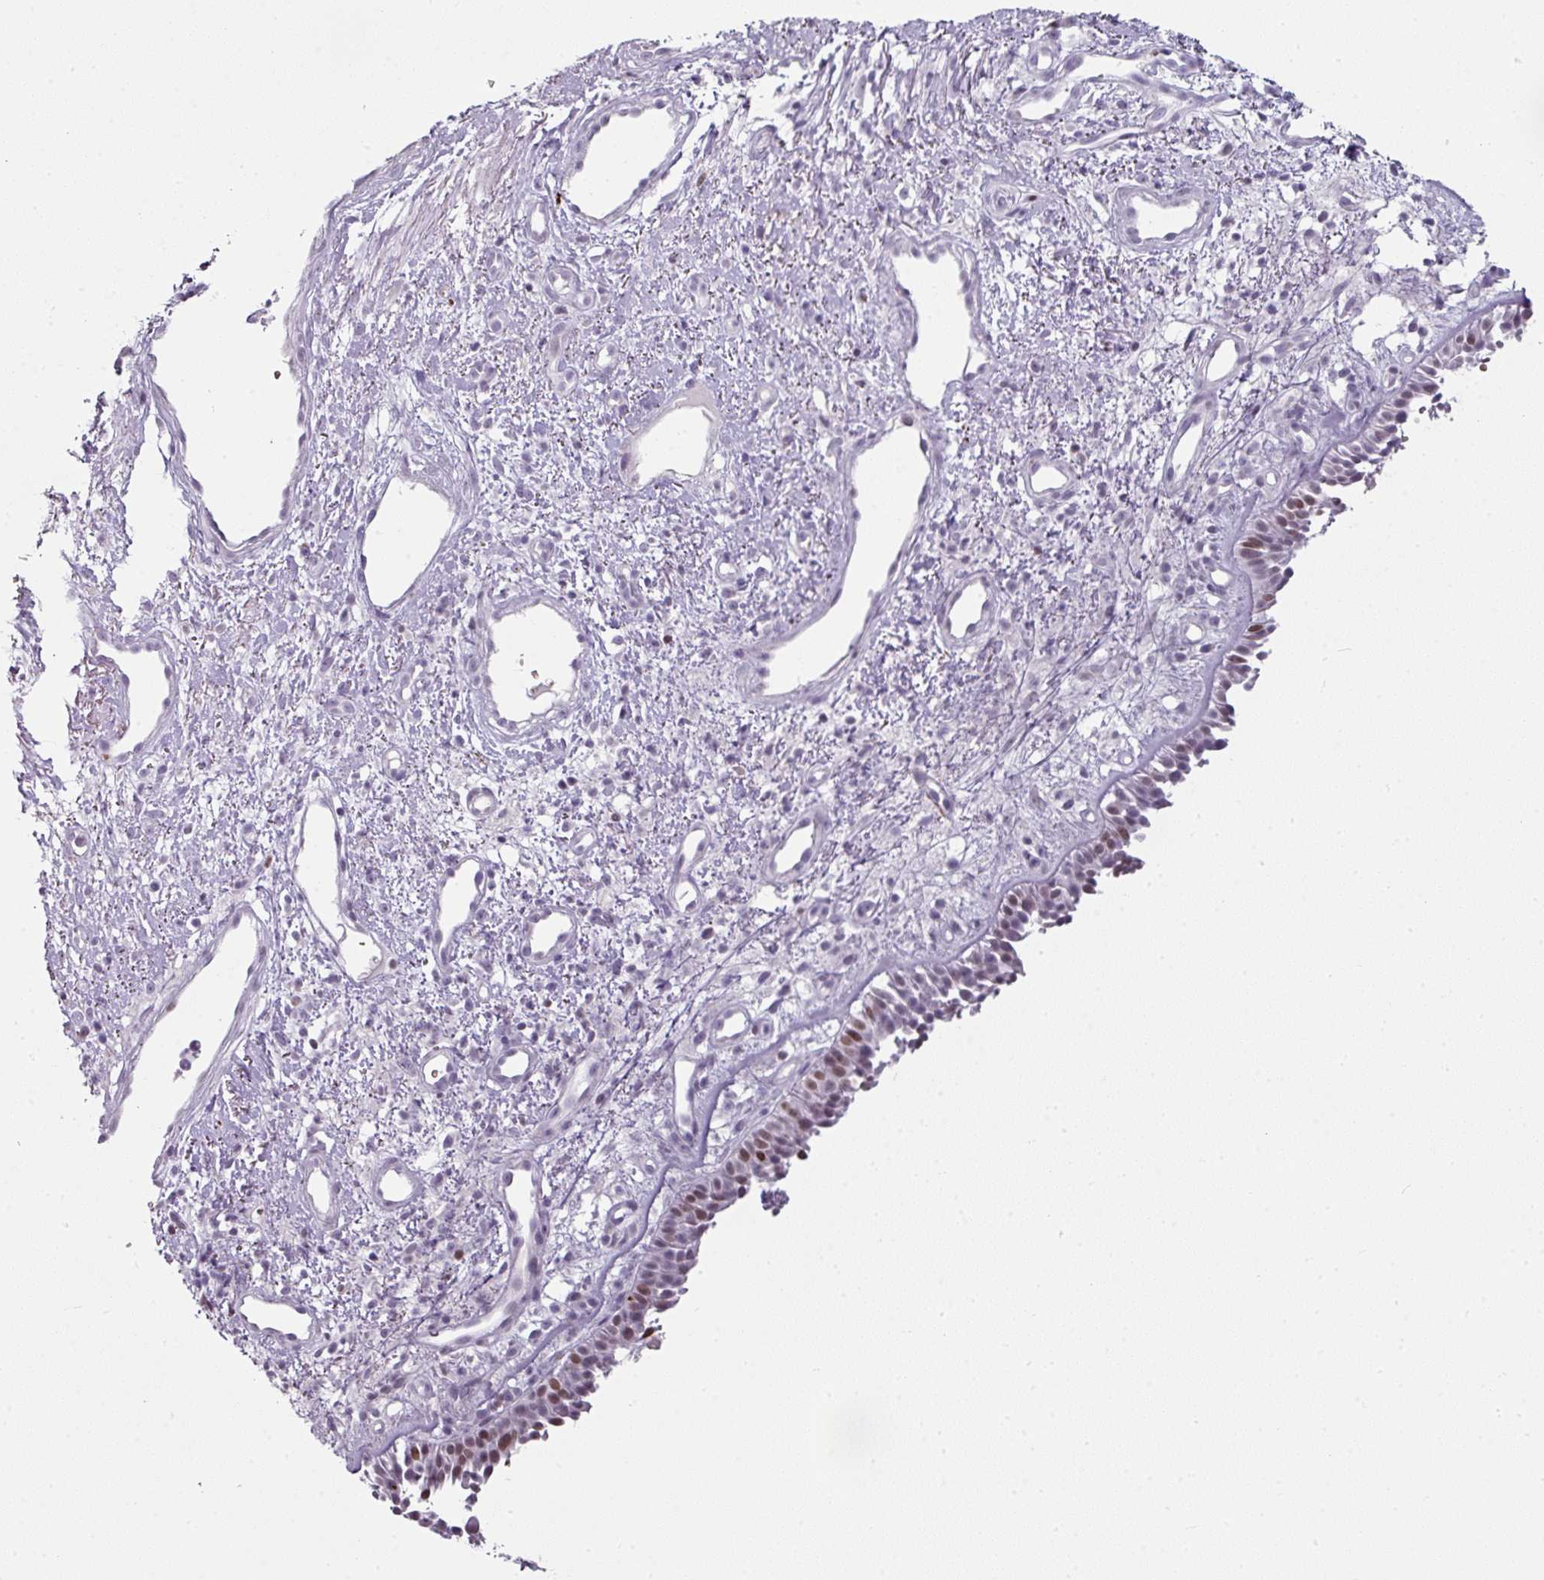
{"staining": {"intensity": "moderate", "quantity": "25%-75%", "location": "nuclear"}, "tissue": "nasopharynx", "cell_type": "Respiratory epithelial cells", "image_type": "normal", "snomed": [{"axis": "morphology", "description": "Normal tissue, NOS"}, {"axis": "topography", "description": "Cartilage tissue"}, {"axis": "topography", "description": "Nasopharynx"}, {"axis": "topography", "description": "Thyroid gland"}], "caption": "An IHC micrograph of unremarkable tissue is shown. Protein staining in brown highlights moderate nuclear positivity in nasopharynx within respiratory epithelial cells. The protein of interest is shown in brown color, while the nuclei are stained blue.", "gene": "SYT8", "patient": {"sex": "male", "age": 63}}